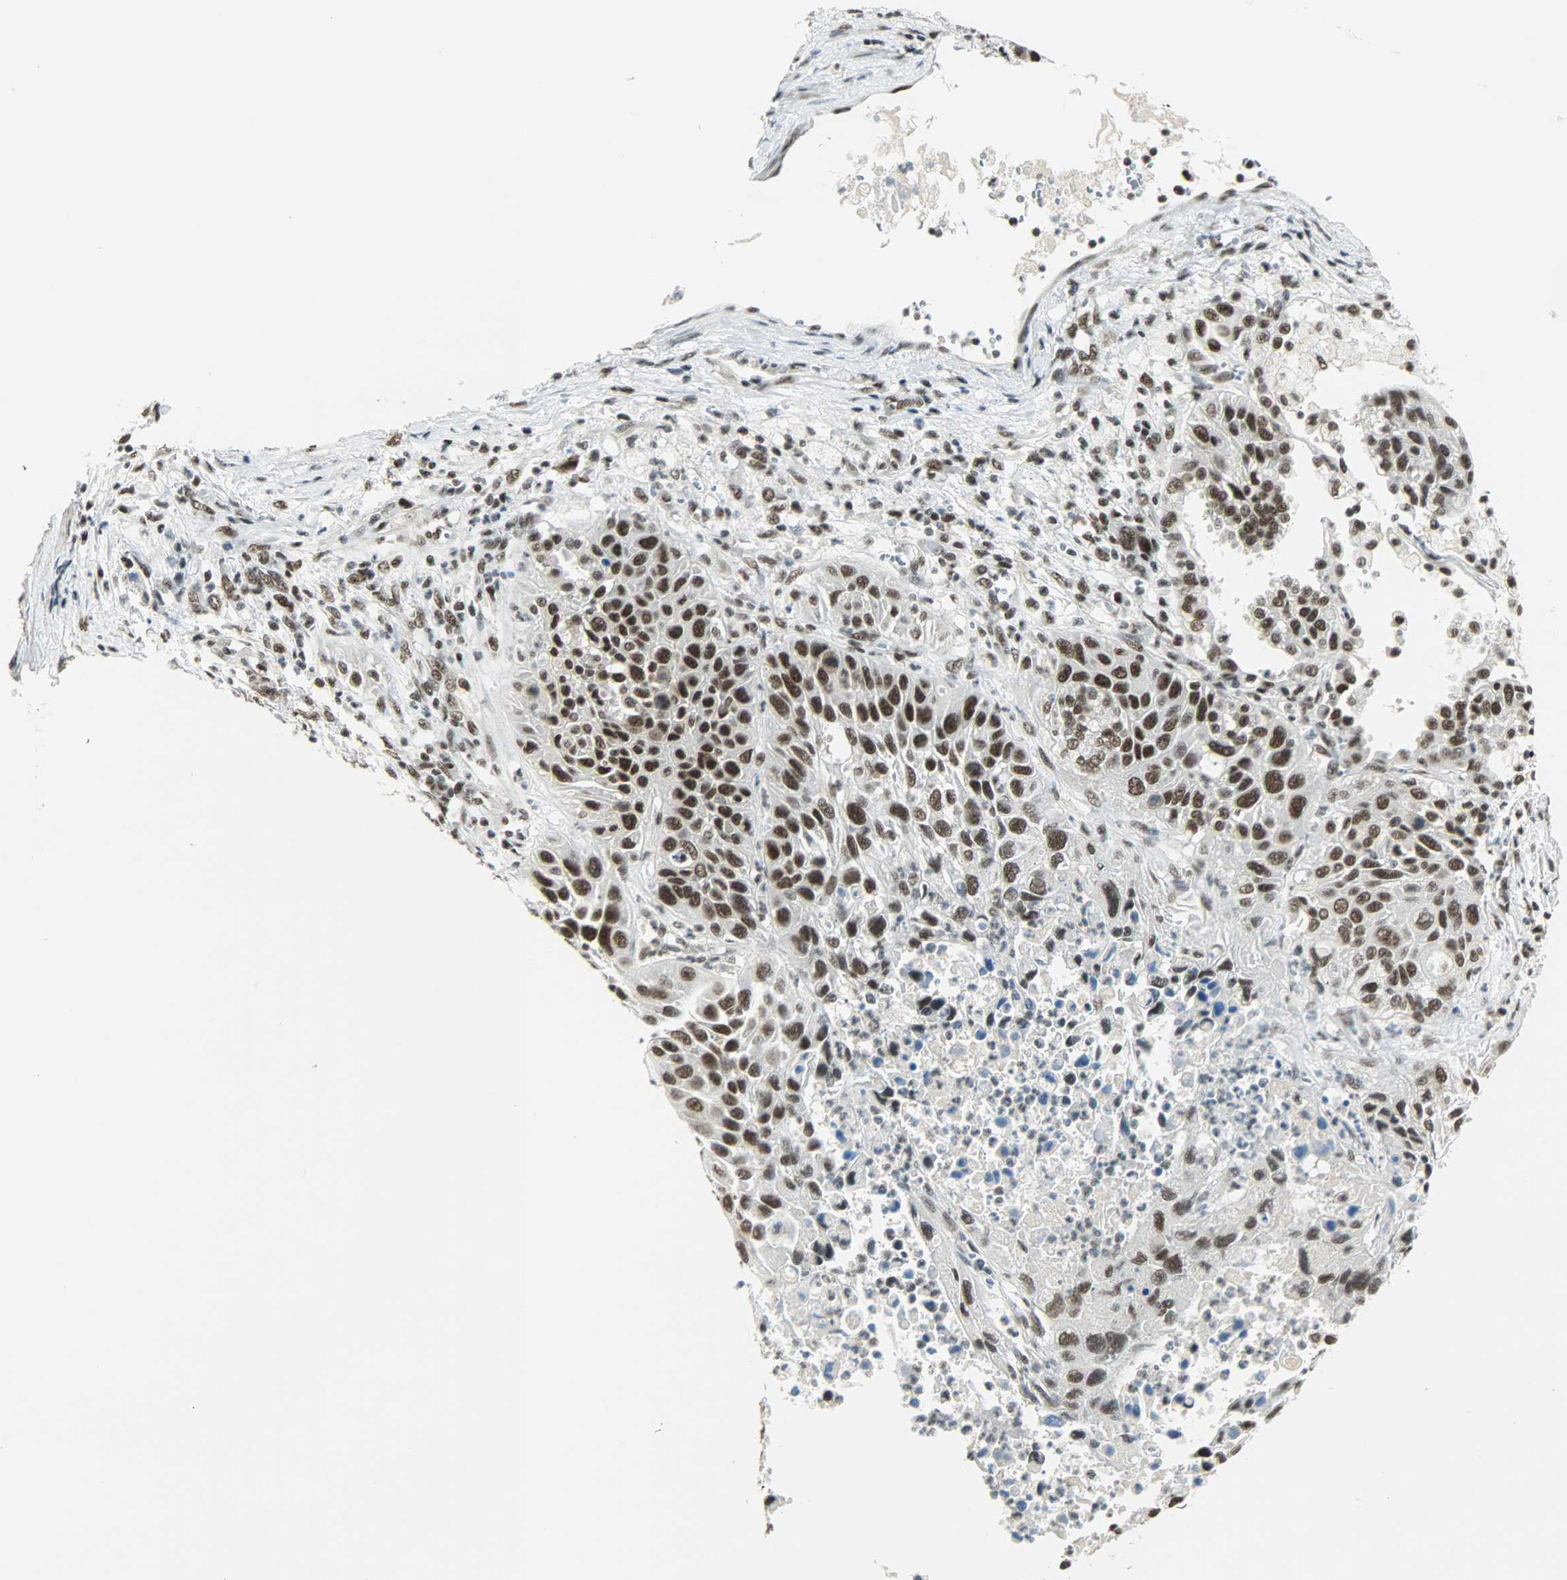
{"staining": {"intensity": "strong", "quantity": ">75%", "location": "nuclear"}, "tissue": "lung cancer", "cell_type": "Tumor cells", "image_type": "cancer", "snomed": [{"axis": "morphology", "description": "Squamous cell carcinoma, NOS"}, {"axis": "topography", "description": "Lung"}], "caption": "Immunohistochemical staining of human lung cancer (squamous cell carcinoma) shows strong nuclear protein expression in about >75% of tumor cells.", "gene": "SUGP1", "patient": {"sex": "female", "age": 76}}